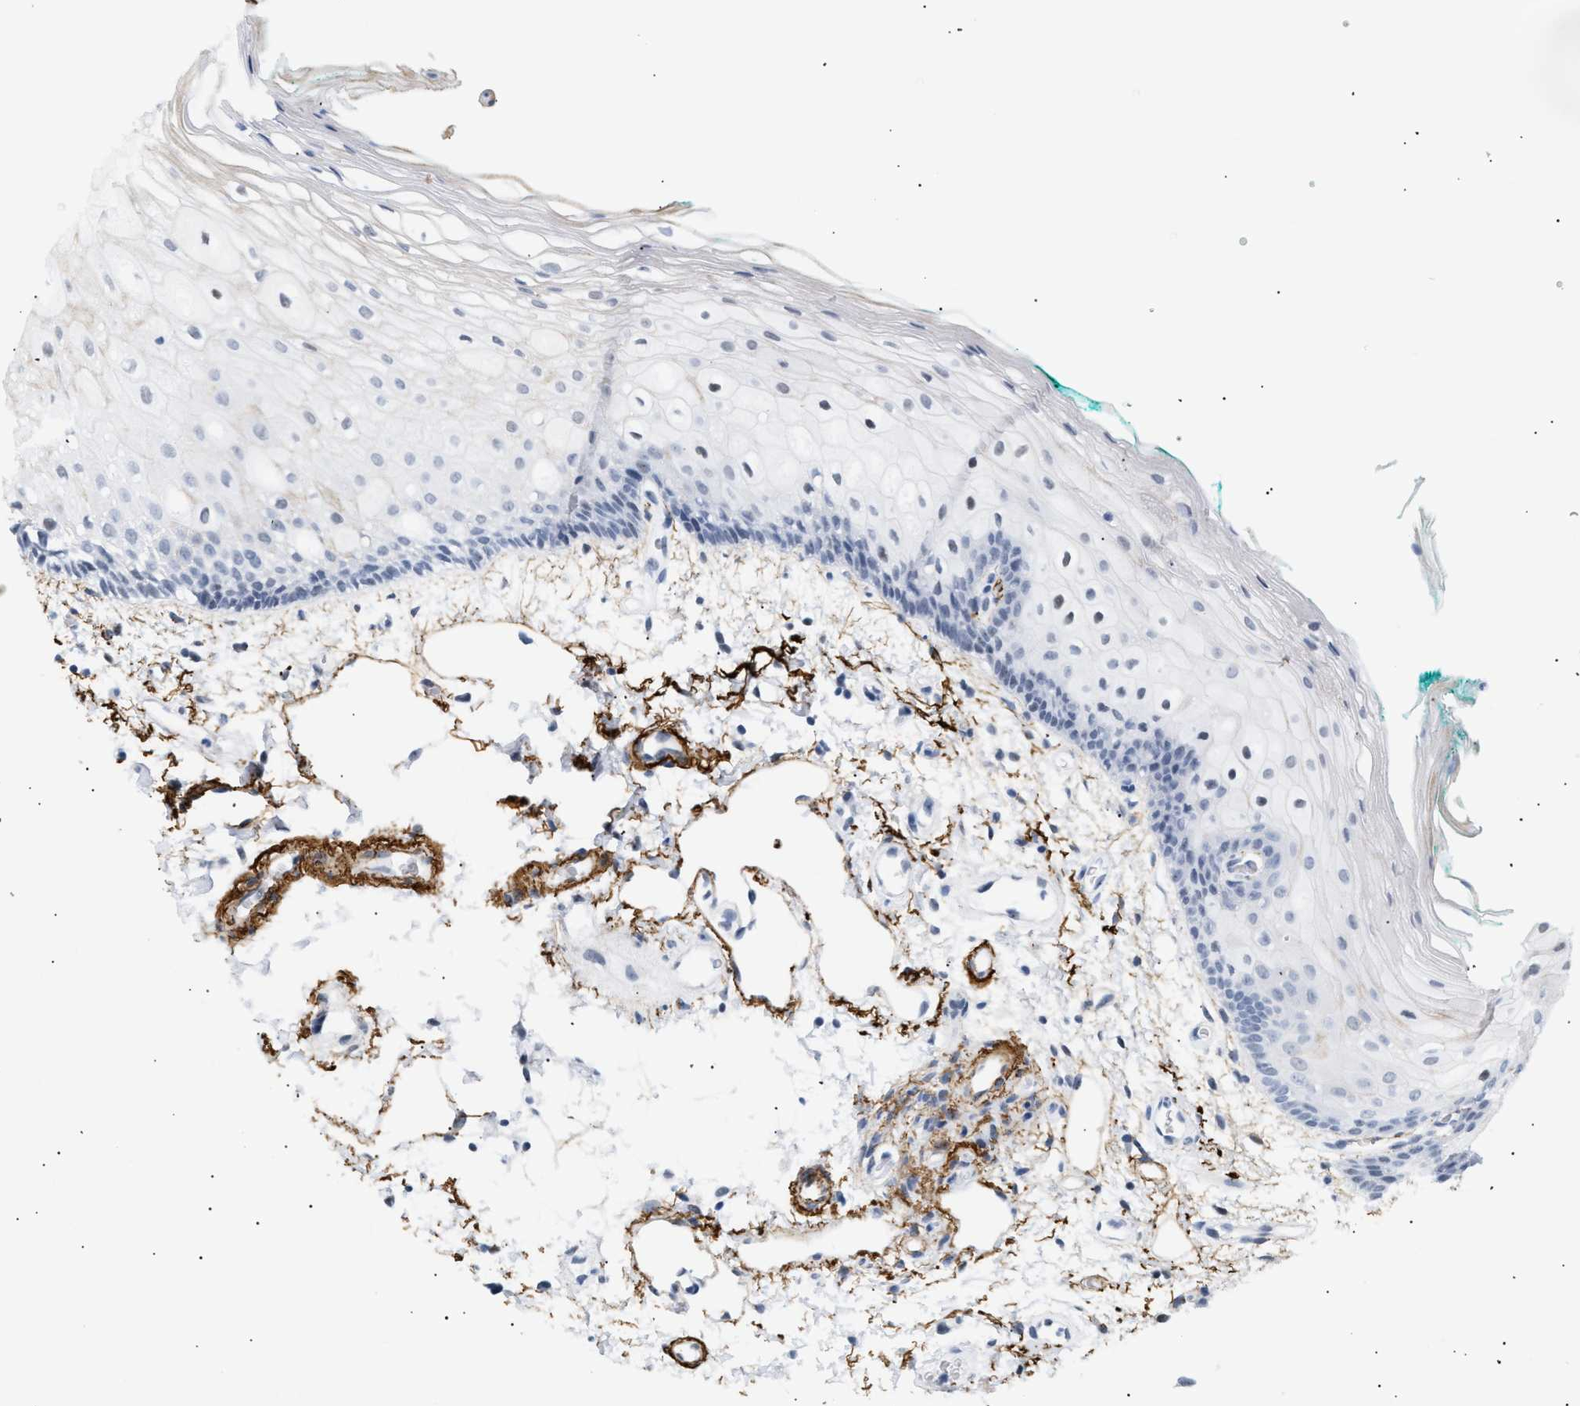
{"staining": {"intensity": "weak", "quantity": "<25%", "location": "cytoplasmic/membranous,nuclear"}, "tissue": "oral mucosa", "cell_type": "Squamous epithelial cells", "image_type": "normal", "snomed": [{"axis": "morphology", "description": "Normal tissue, NOS"}, {"axis": "topography", "description": "Skeletal muscle"}, {"axis": "topography", "description": "Oral tissue"}, {"axis": "topography", "description": "Peripheral nerve tissue"}], "caption": "Oral mucosa was stained to show a protein in brown. There is no significant staining in squamous epithelial cells. The staining is performed using DAB (3,3'-diaminobenzidine) brown chromogen with nuclei counter-stained in using hematoxylin.", "gene": "ELN", "patient": {"sex": "female", "age": 84}}